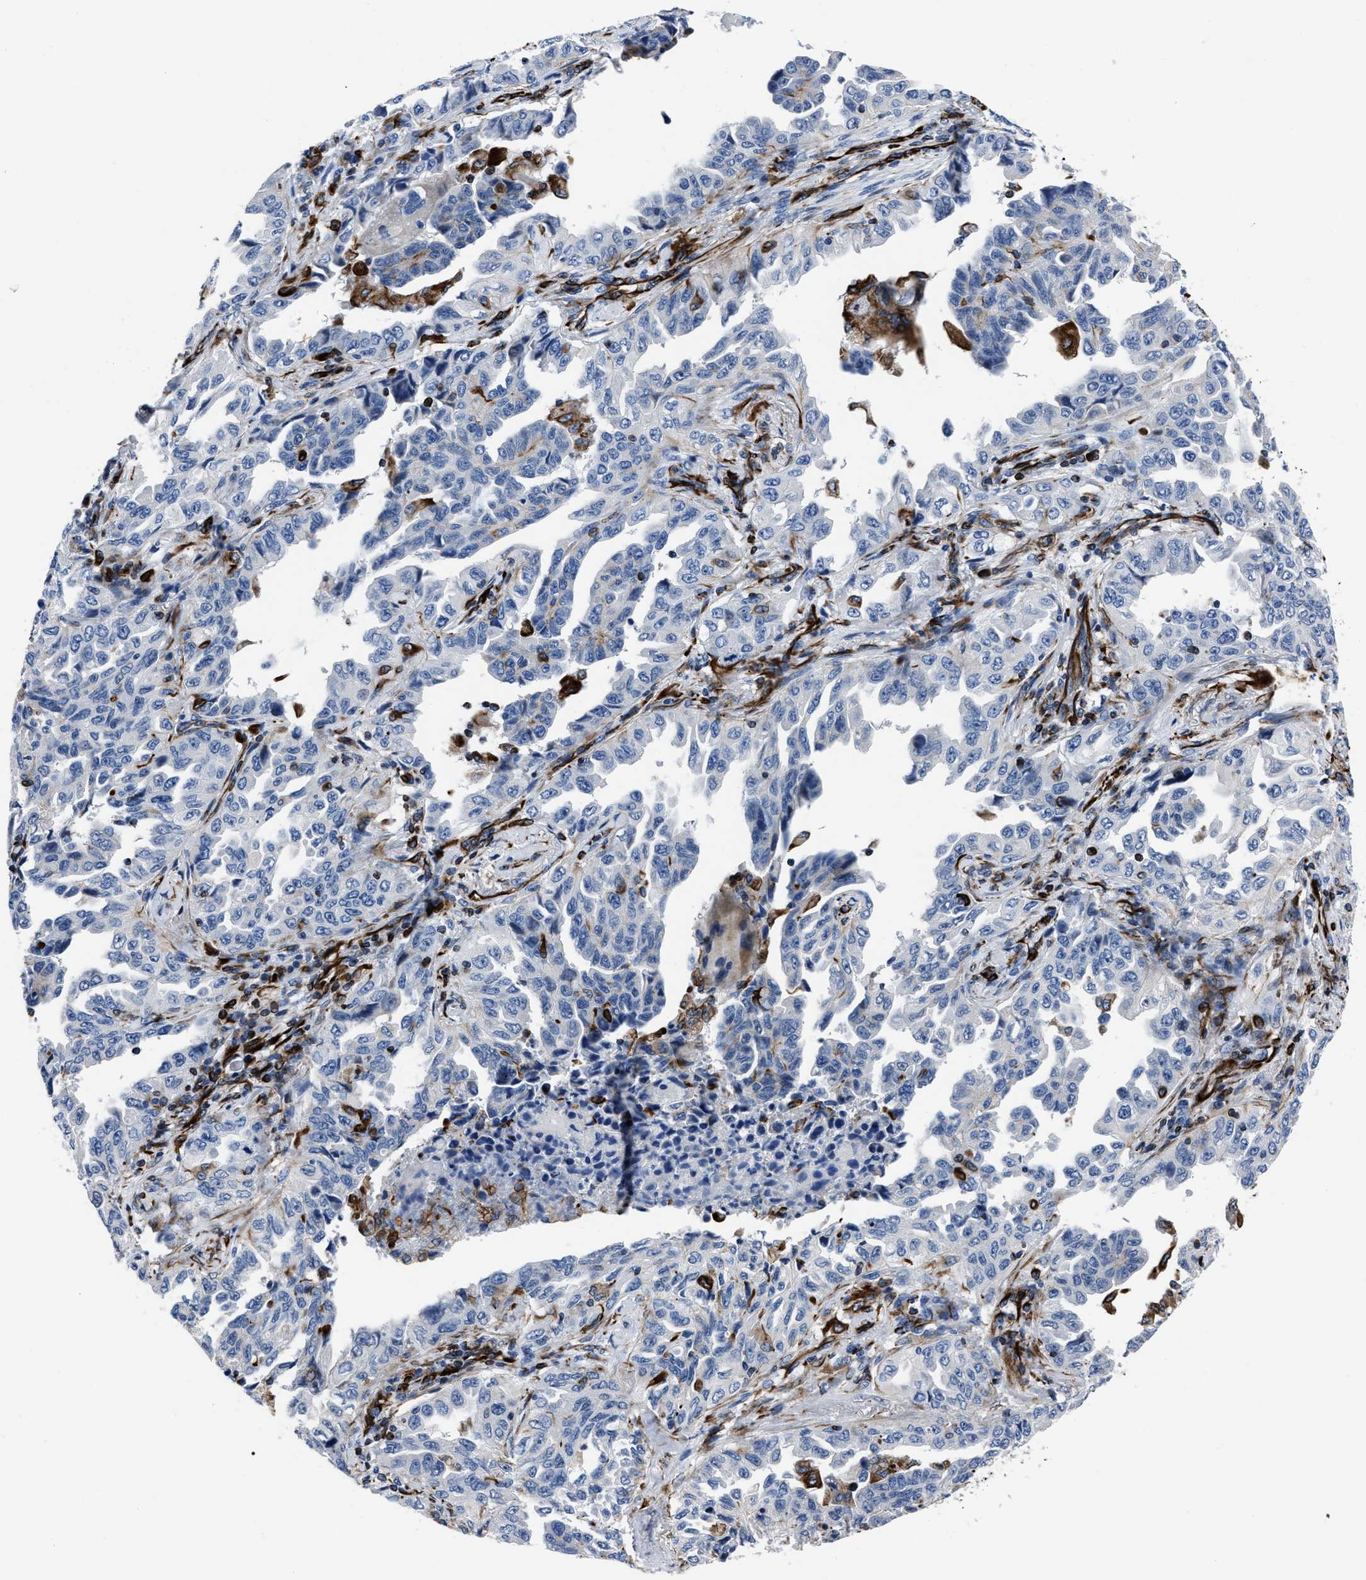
{"staining": {"intensity": "negative", "quantity": "none", "location": "none"}, "tissue": "lung cancer", "cell_type": "Tumor cells", "image_type": "cancer", "snomed": [{"axis": "morphology", "description": "Adenocarcinoma, NOS"}, {"axis": "topography", "description": "Lung"}], "caption": "Protein analysis of lung cancer shows no significant positivity in tumor cells.", "gene": "OR10G3", "patient": {"sex": "female", "age": 51}}